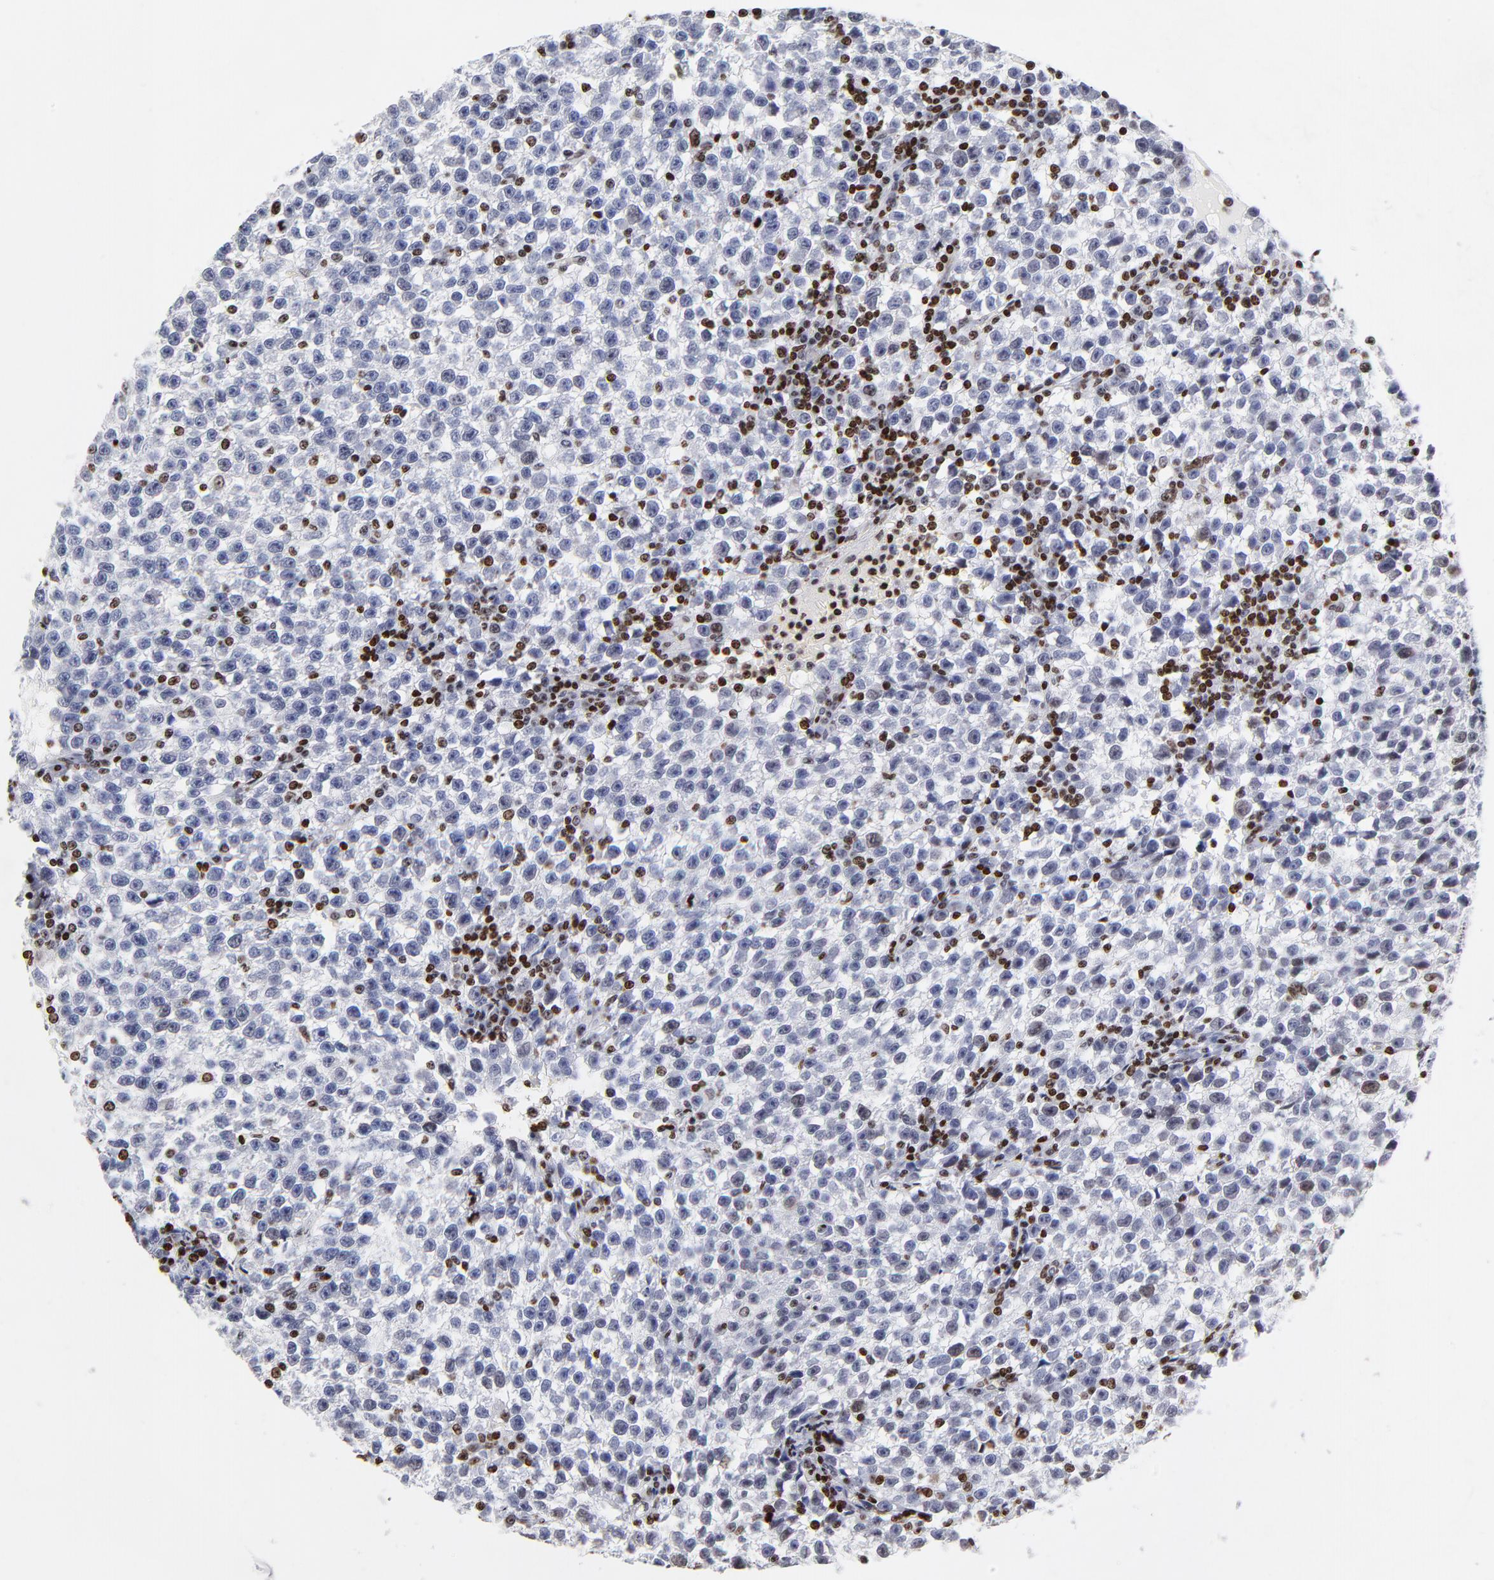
{"staining": {"intensity": "negative", "quantity": "none", "location": "none"}, "tissue": "testis cancer", "cell_type": "Tumor cells", "image_type": "cancer", "snomed": [{"axis": "morphology", "description": "Seminoma, NOS"}, {"axis": "topography", "description": "Testis"}], "caption": "DAB (3,3'-diaminobenzidine) immunohistochemical staining of human testis seminoma shows no significant staining in tumor cells.", "gene": "FBH1", "patient": {"sex": "male", "age": 35}}